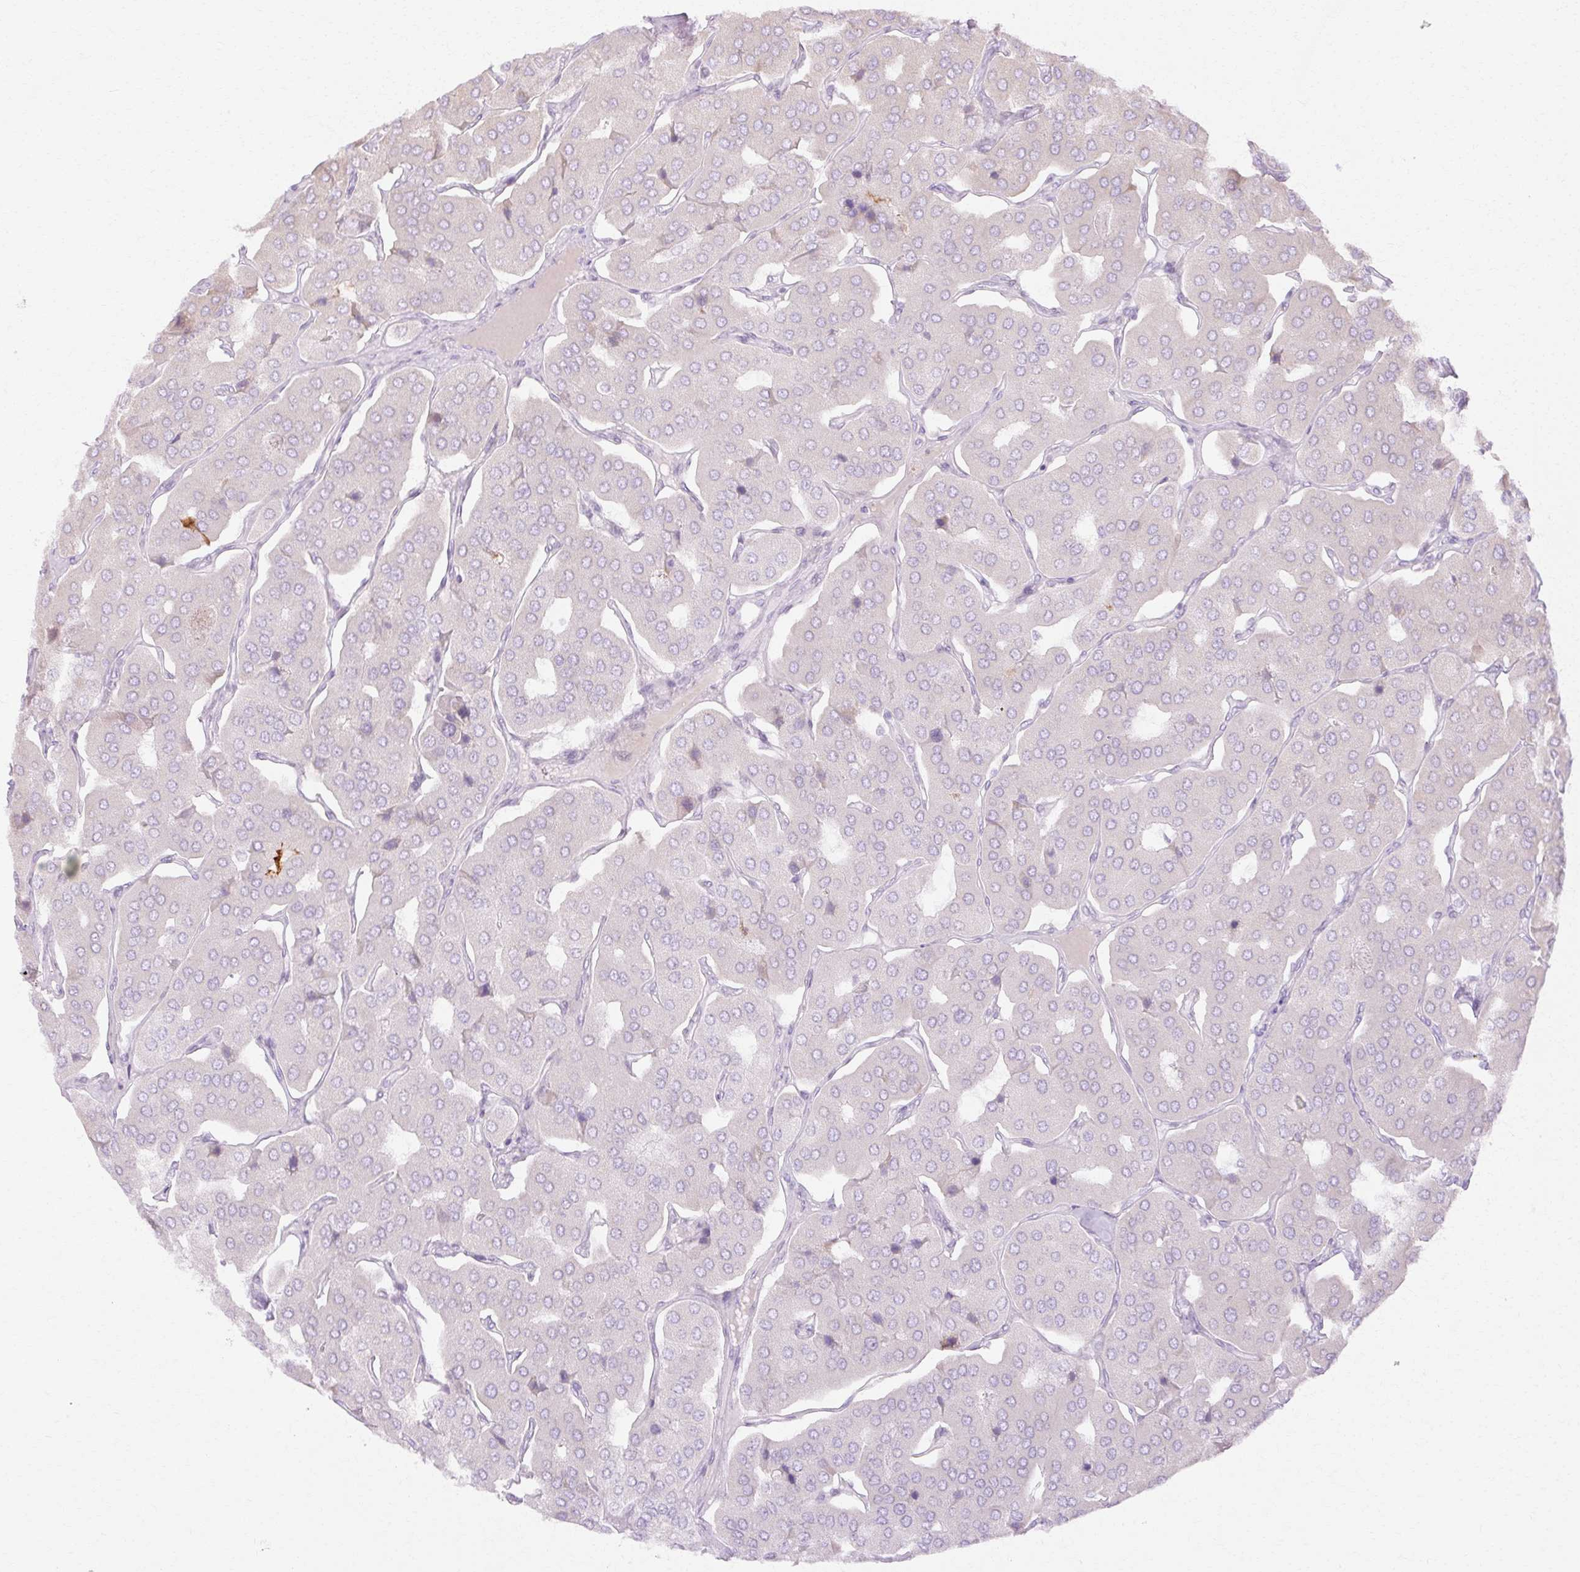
{"staining": {"intensity": "negative", "quantity": "none", "location": "none"}, "tissue": "parathyroid gland", "cell_type": "Glandular cells", "image_type": "normal", "snomed": [{"axis": "morphology", "description": "Normal tissue, NOS"}, {"axis": "morphology", "description": "Adenoma, NOS"}, {"axis": "topography", "description": "Parathyroid gland"}], "caption": "Micrograph shows no significant protein staining in glandular cells of normal parathyroid gland. (DAB immunohistochemistry (IHC) visualized using brightfield microscopy, high magnification).", "gene": "C3orf49", "patient": {"sex": "female", "age": 86}}